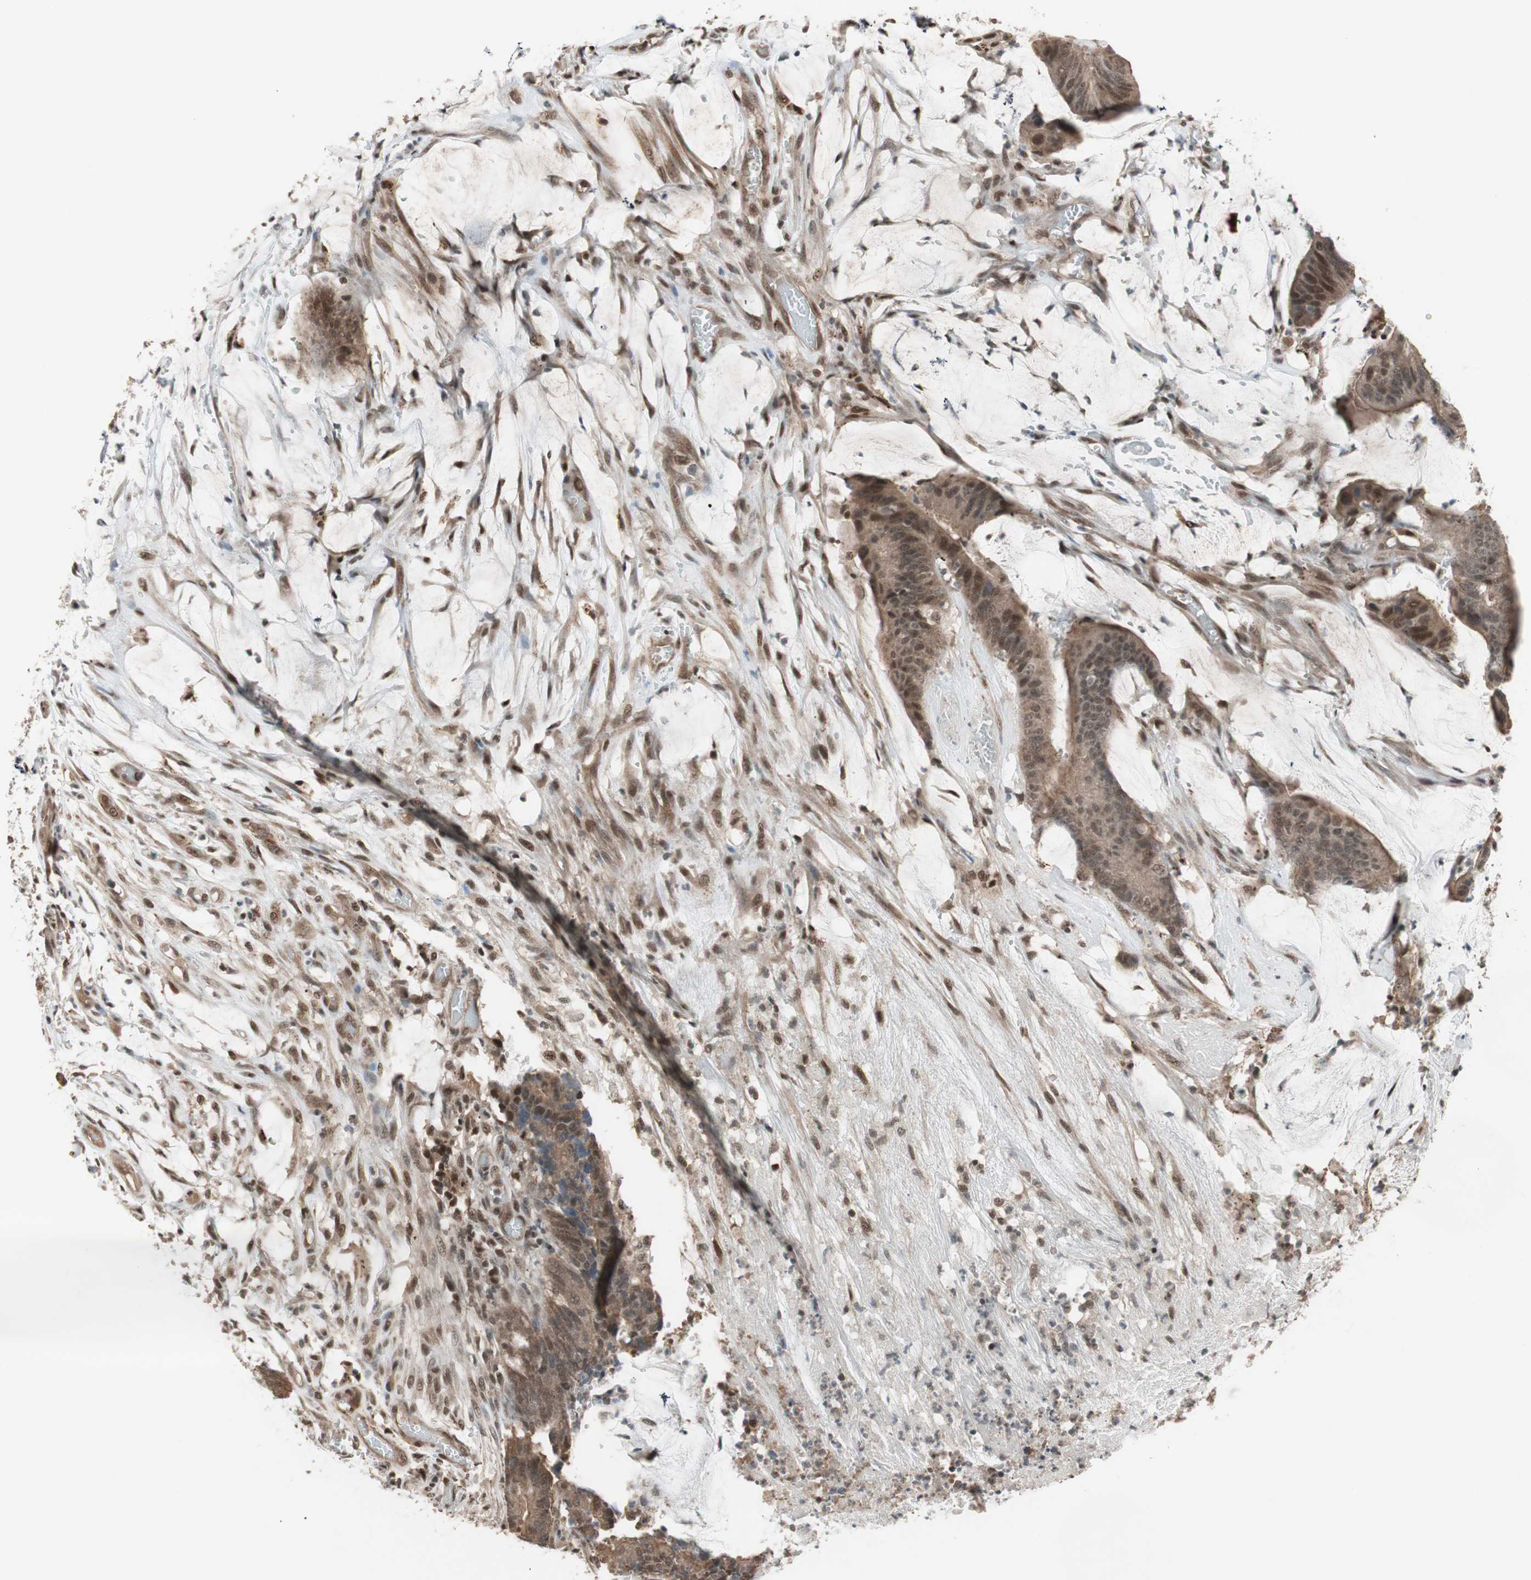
{"staining": {"intensity": "moderate", "quantity": ">75%", "location": "cytoplasmic/membranous,nuclear"}, "tissue": "colorectal cancer", "cell_type": "Tumor cells", "image_type": "cancer", "snomed": [{"axis": "morphology", "description": "Adenocarcinoma, NOS"}, {"axis": "topography", "description": "Rectum"}], "caption": "Immunohistochemistry staining of colorectal cancer (adenocarcinoma), which displays medium levels of moderate cytoplasmic/membranous and nuclear staining in approximately >75% of tumor cells indicating moderate cytoplasmic/membranous and nuclear protein staining. The staining was performed using DAB (brown) for protein detection and nuclei were counterstained in hematoxylin (blue).", "gene": "DRAP1", "patient": {"sex": "female", "age": 66}}